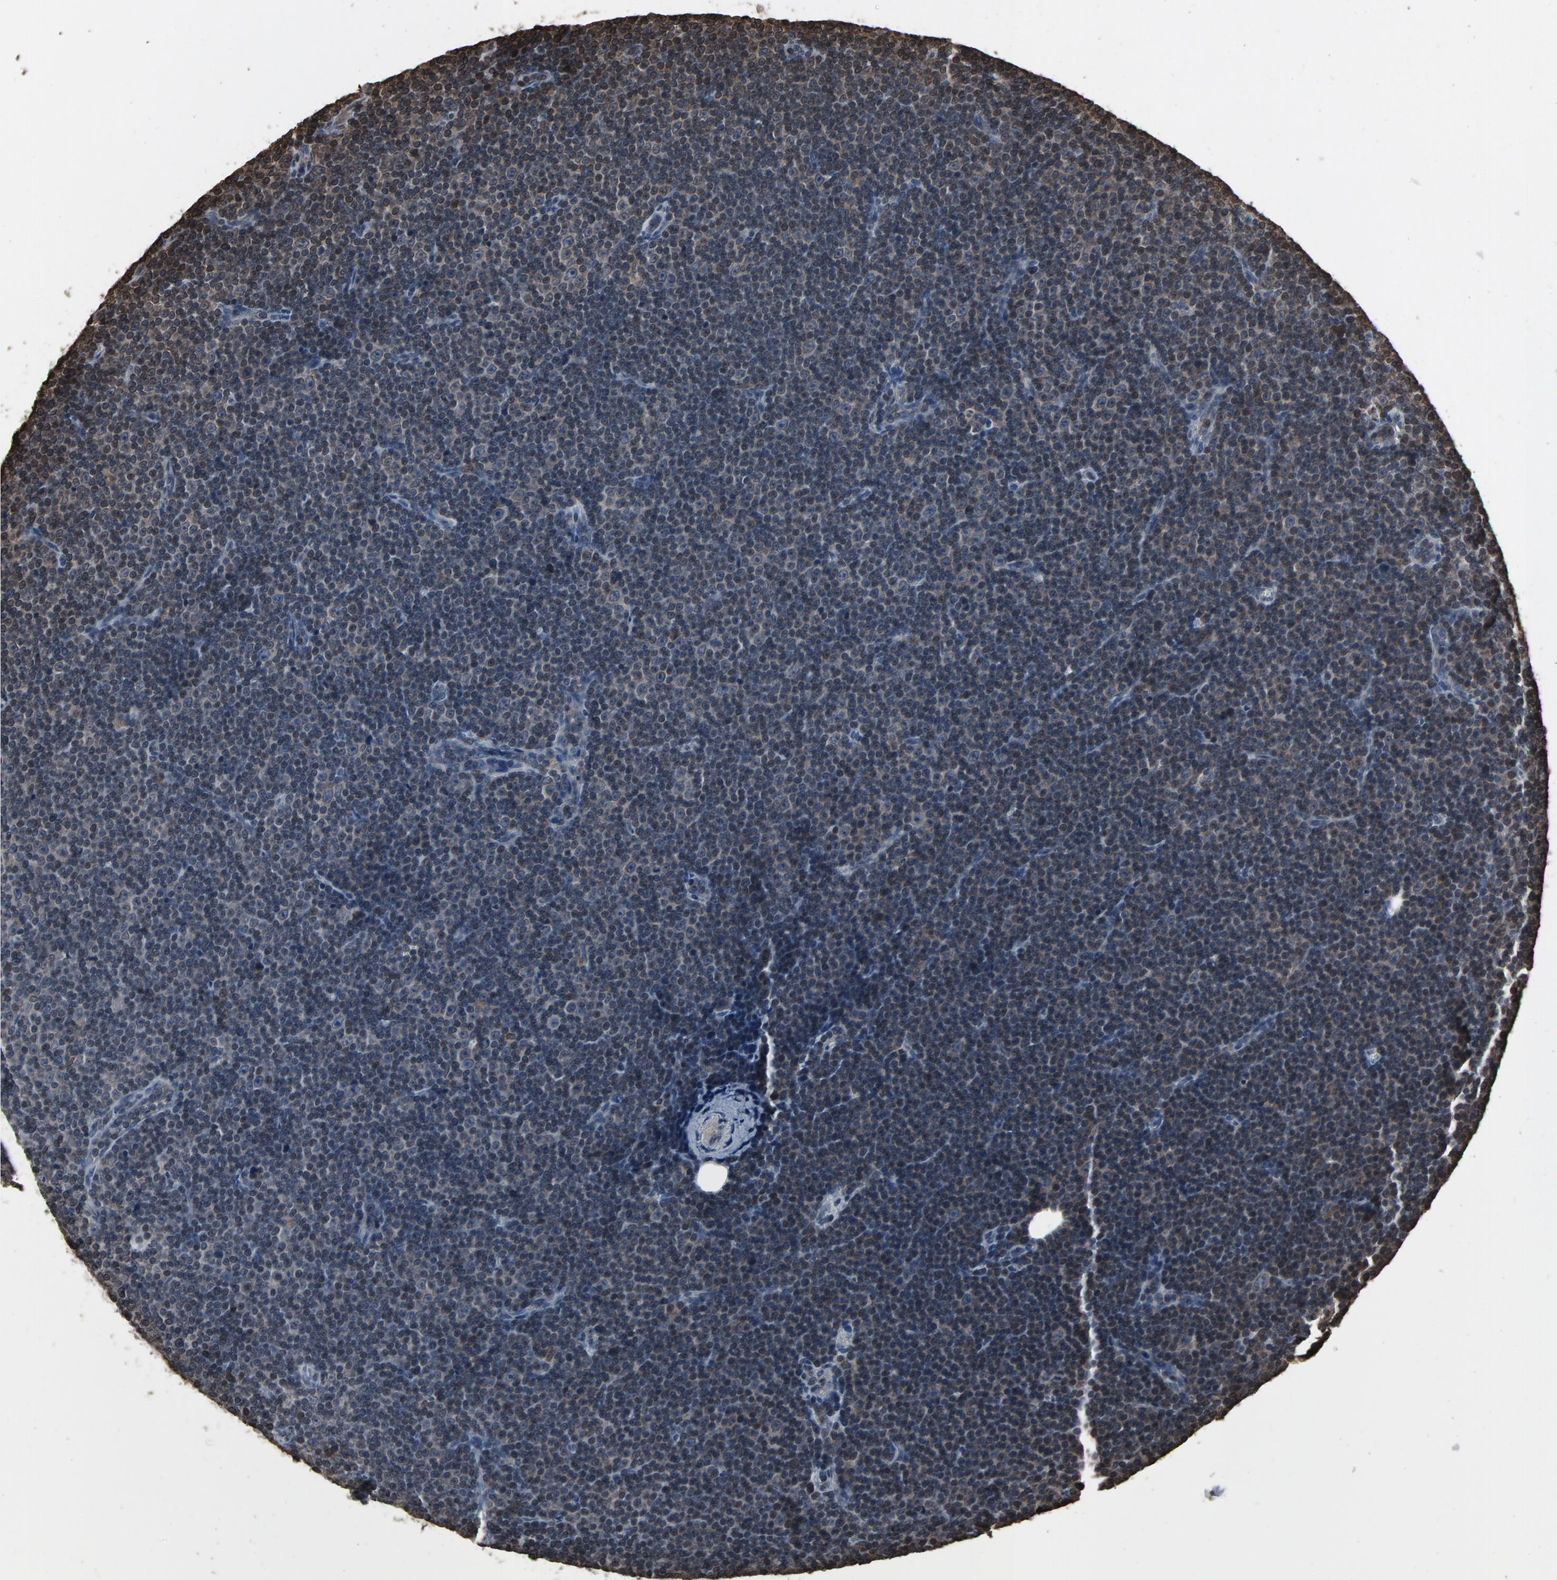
{"staining": {"intensity": "negative", "quantity": "none", "location": "none"}, "tissue": "lymphoma", "cell_type": "Tumor cells", "image_type": "cancer", "snomed": [{"axis": "morphology", "description": "Malignant lymphoma, non-Hodgkin's type, Low grade"}, {"axis": "topography", "description": "Lymph node"}], "caption": "Tumor cells are negative for brown protein staining in lymphoma.", "gene": "UBE2D1", "patient": {"sex": "female", "age": 67}}